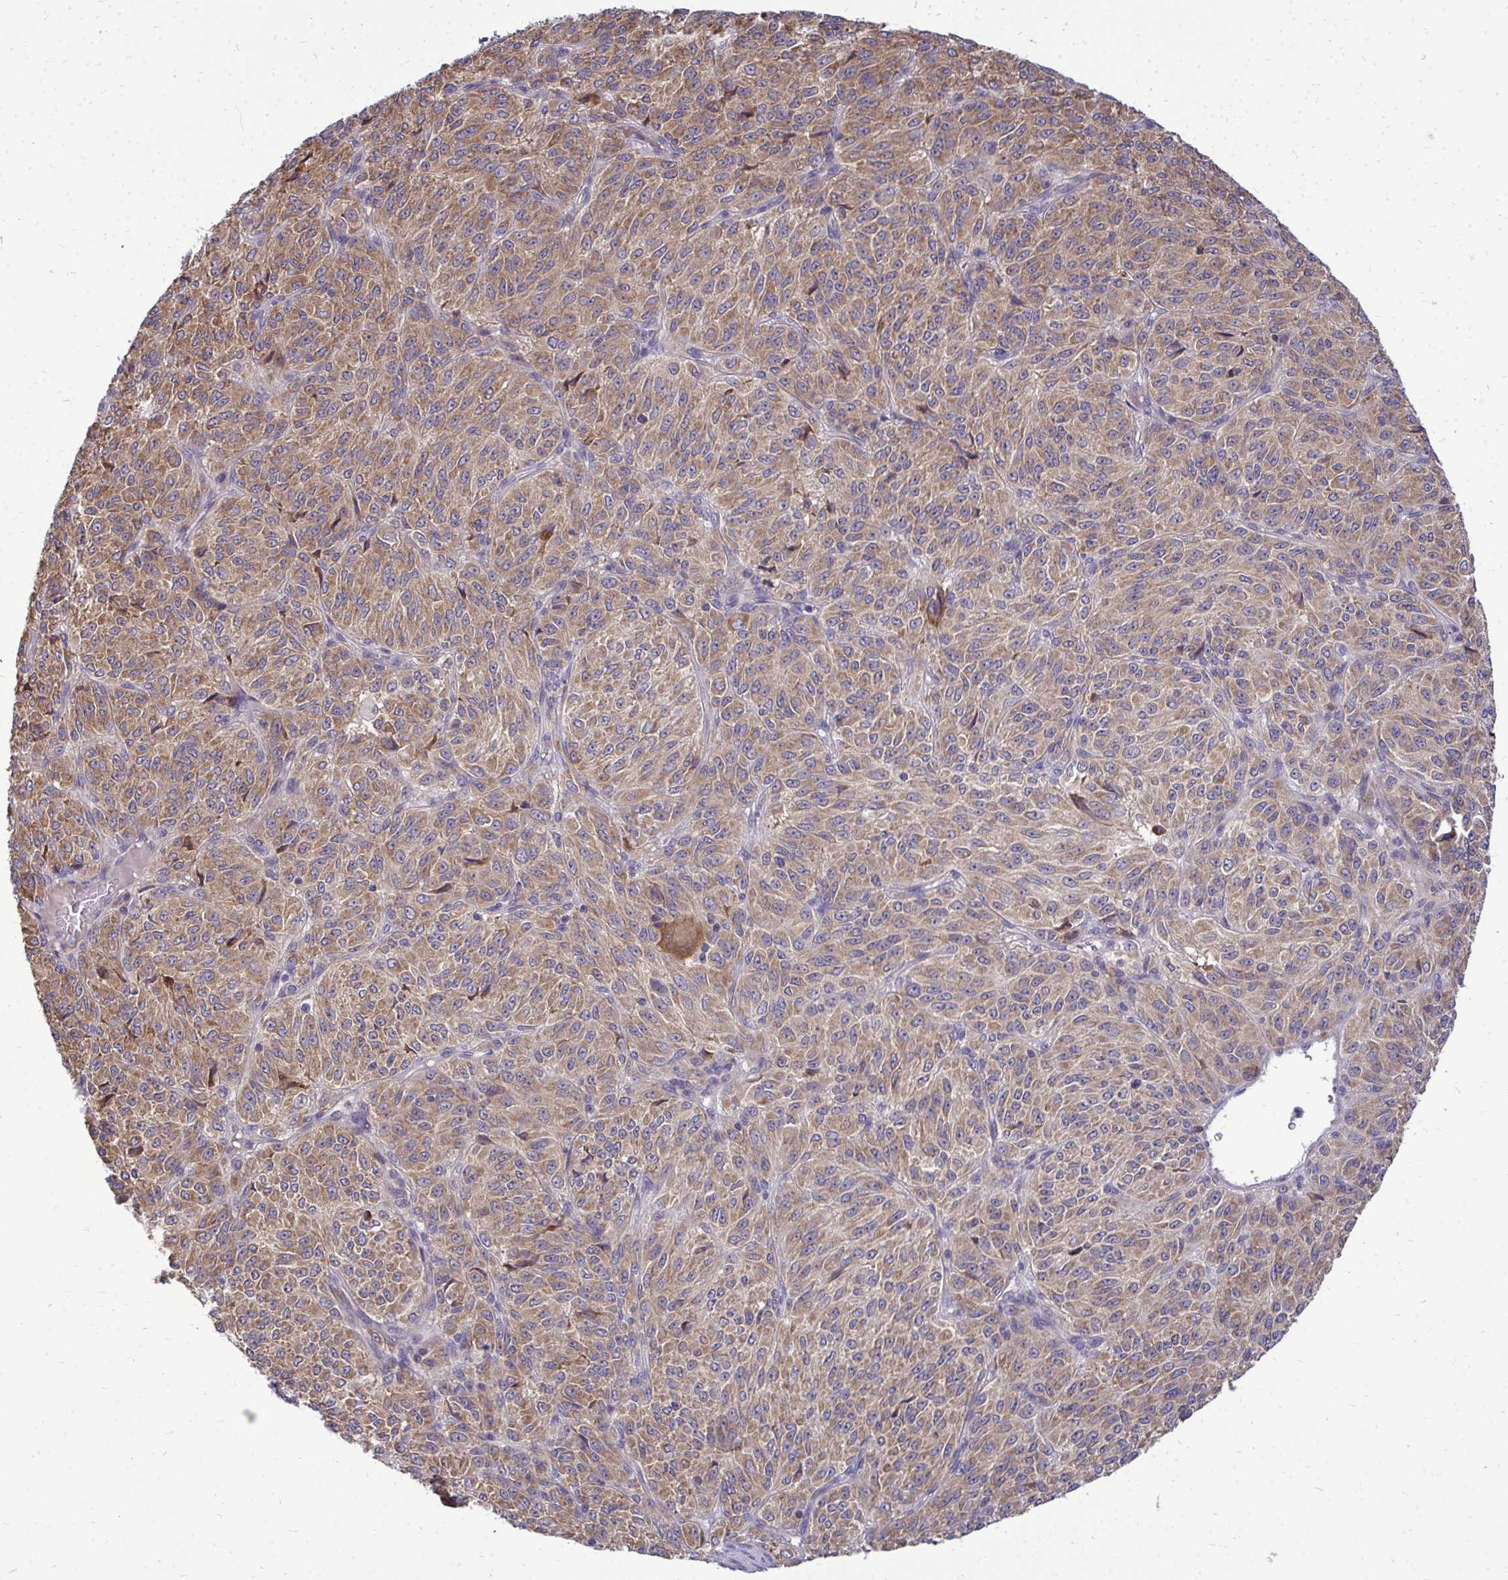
{"staining": {"intensity": "moderate", "quantity": ">75%", "location": "cytoplasmic/membranous"}, "tissue": "melanoma", "cell_type": "Tumor cells", "image_type": "cancer", "snomed": [{"axis": "morphology", "description": "Malignant melanoma, Metastatic site"}, {"axis": "topography", "description": "Brain"}], "caption": "Moderate cytoplasmic/membranous staining is appreciated in about >75% of tumor cells in melanoma.", "gene": "RPLP2", "patient": {"sex": "female", "age": 56}}